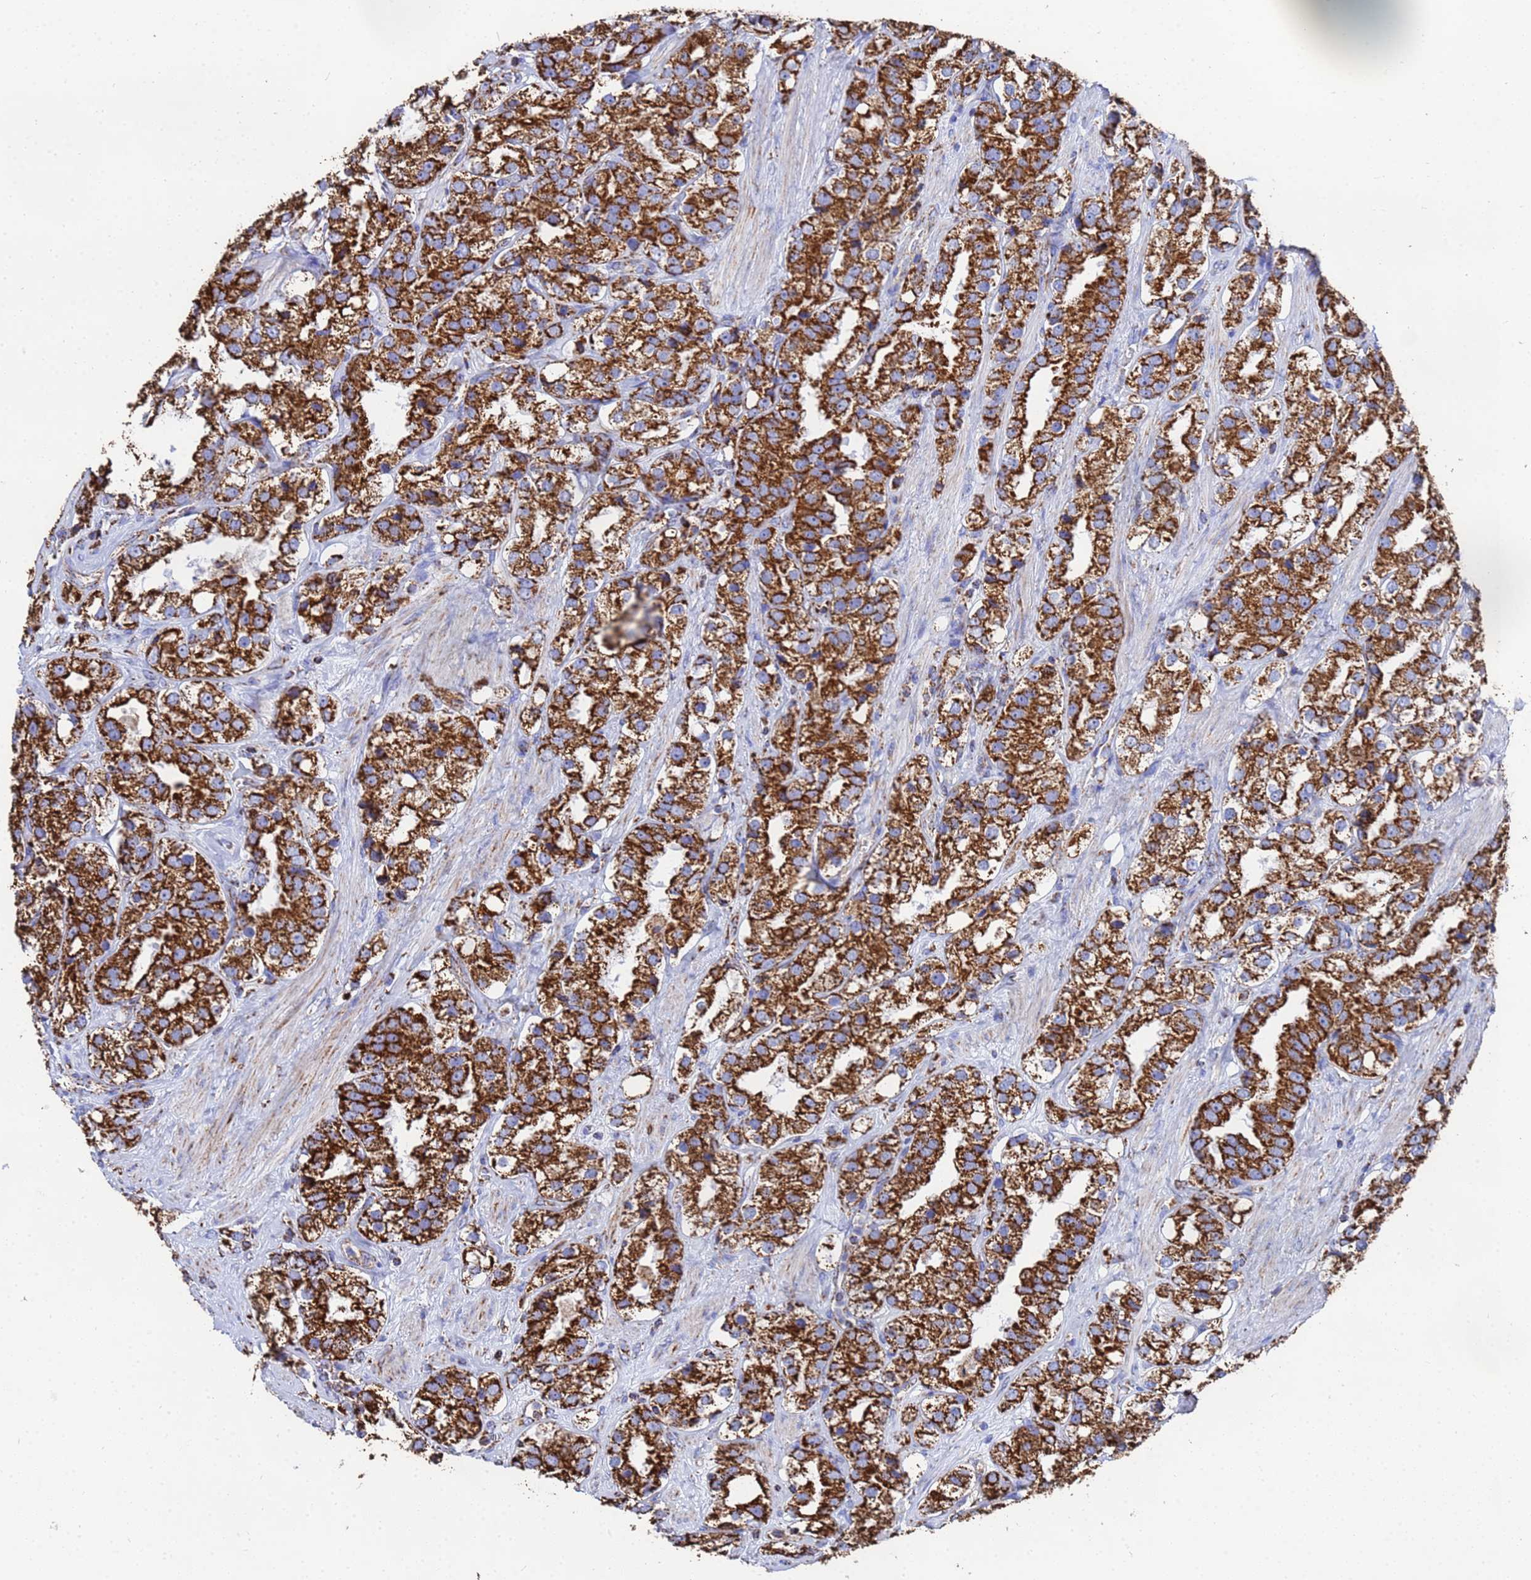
{"staining": {"intensity": "strong", "quantity": ">75%", "location": "cytoplasmic/membranous"}, "tissue": "prostate cancer", "cell_type": "Tumor cells", "image_type": "cancer", "snomed": [{"axis": "morphology", "description": "Adenocarcinoma, NOS"}, {"axis": "topography", "description": "Prostate"}], "caption": "A high amount of strong cytoplasmic/membranous staining is present in approximately >75% of tumor cells in prostate cancer (adenocarcinoma) tissue.", "gene": "GLUD1", "patient": {"sex": "male", "age": 79}}